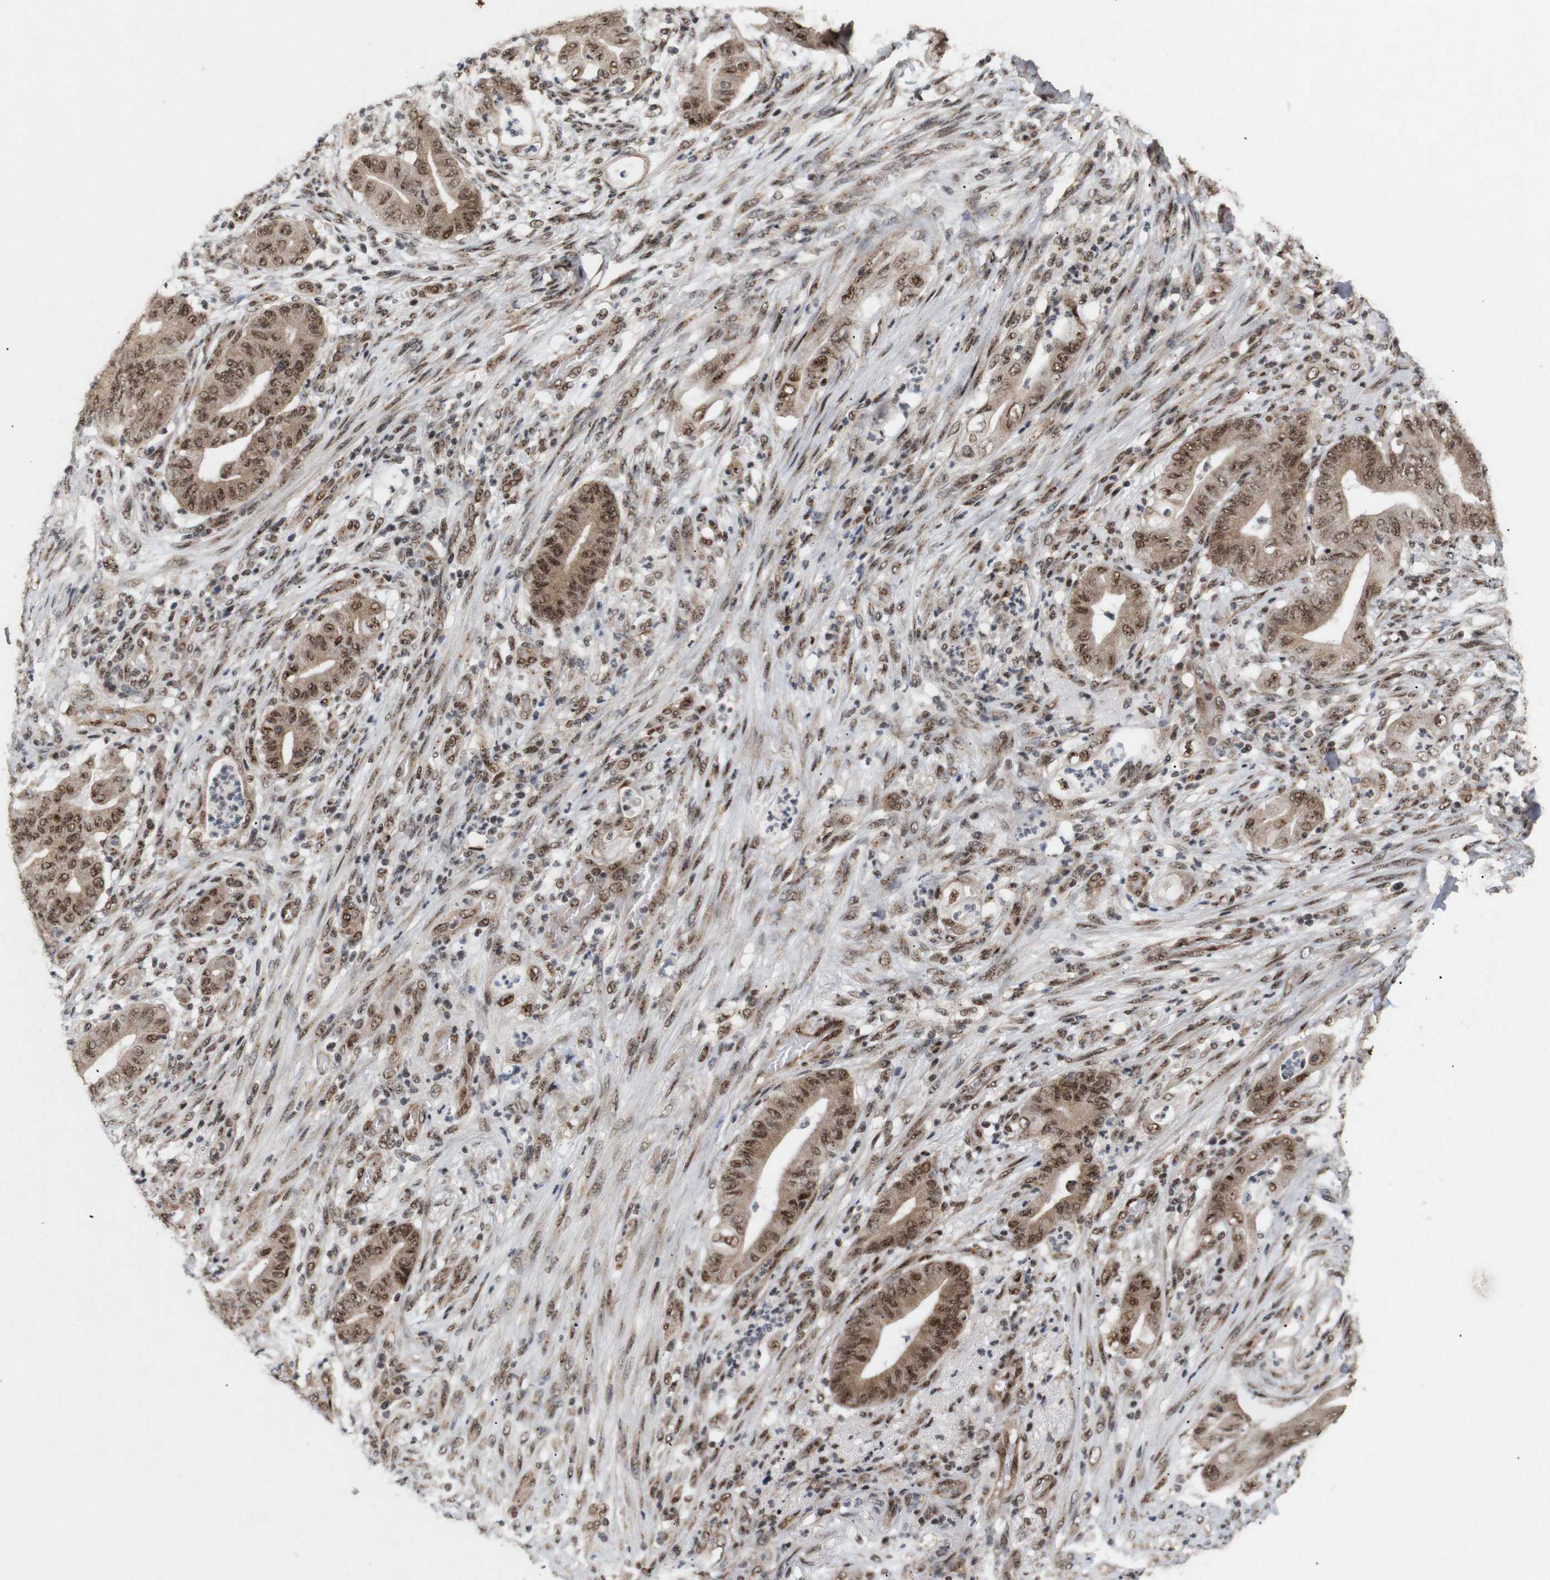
{"staining": {"intensity": "moderate", "quantity": ">75%", "location": "cytoplasmic/membranous,nuclear"}, "tissue": "stomach cancer", "cell_type": "Tumor cells", "image_type": "cancer", "snomed": [{"axis": "morphology", "description": "Adenocarcinoma, NOS"}, {"axis": "topography", "description": "Stomach"}], "caption": "Human stomach cancer stained with a protein marker exhibits moderate staining in tumor cells.", "gene": "PYM1", "patient": {"sex": "female", "age": 73}}